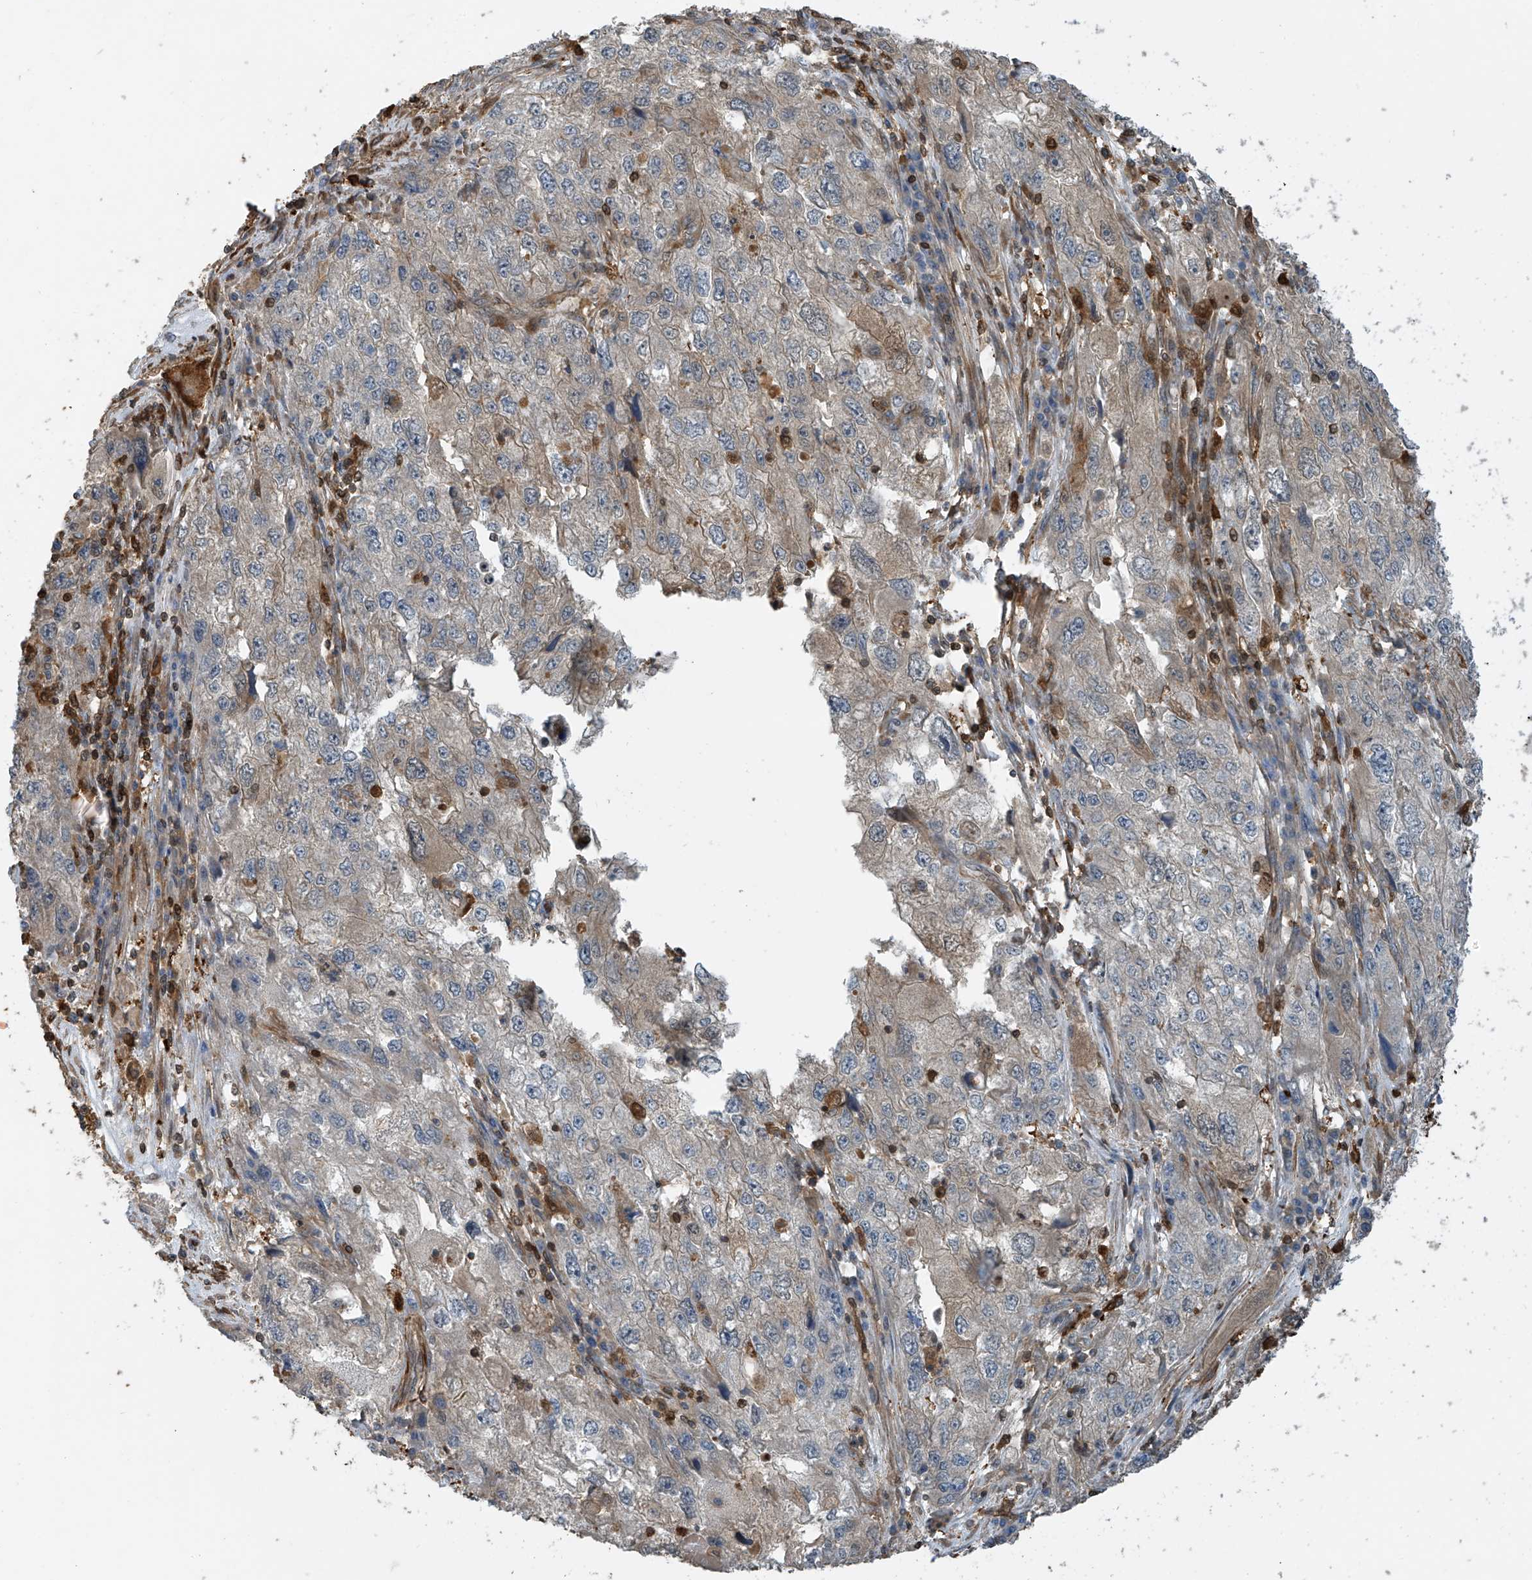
{"staining": {"intensity": "weak", "quantity": "<25%", "location": "cytoplasmic/membranous"}, "tissue": "endometrial cancer", "cell_type": "Tumor cells", "image_type": "cancer", "snomed": [{"axis": "morphology", "description": "Adenocarcinoma, NOS"}, {"axis": "topography", "description": "Endometrium"}], "caption": "Endometrial cancer (adenocarcinoma) was stained to show a protein in brown. There is no significant staining in tumor cells.", "gene": "SH3BGRL3", "patient": {"sex": "female", "age": 49}}